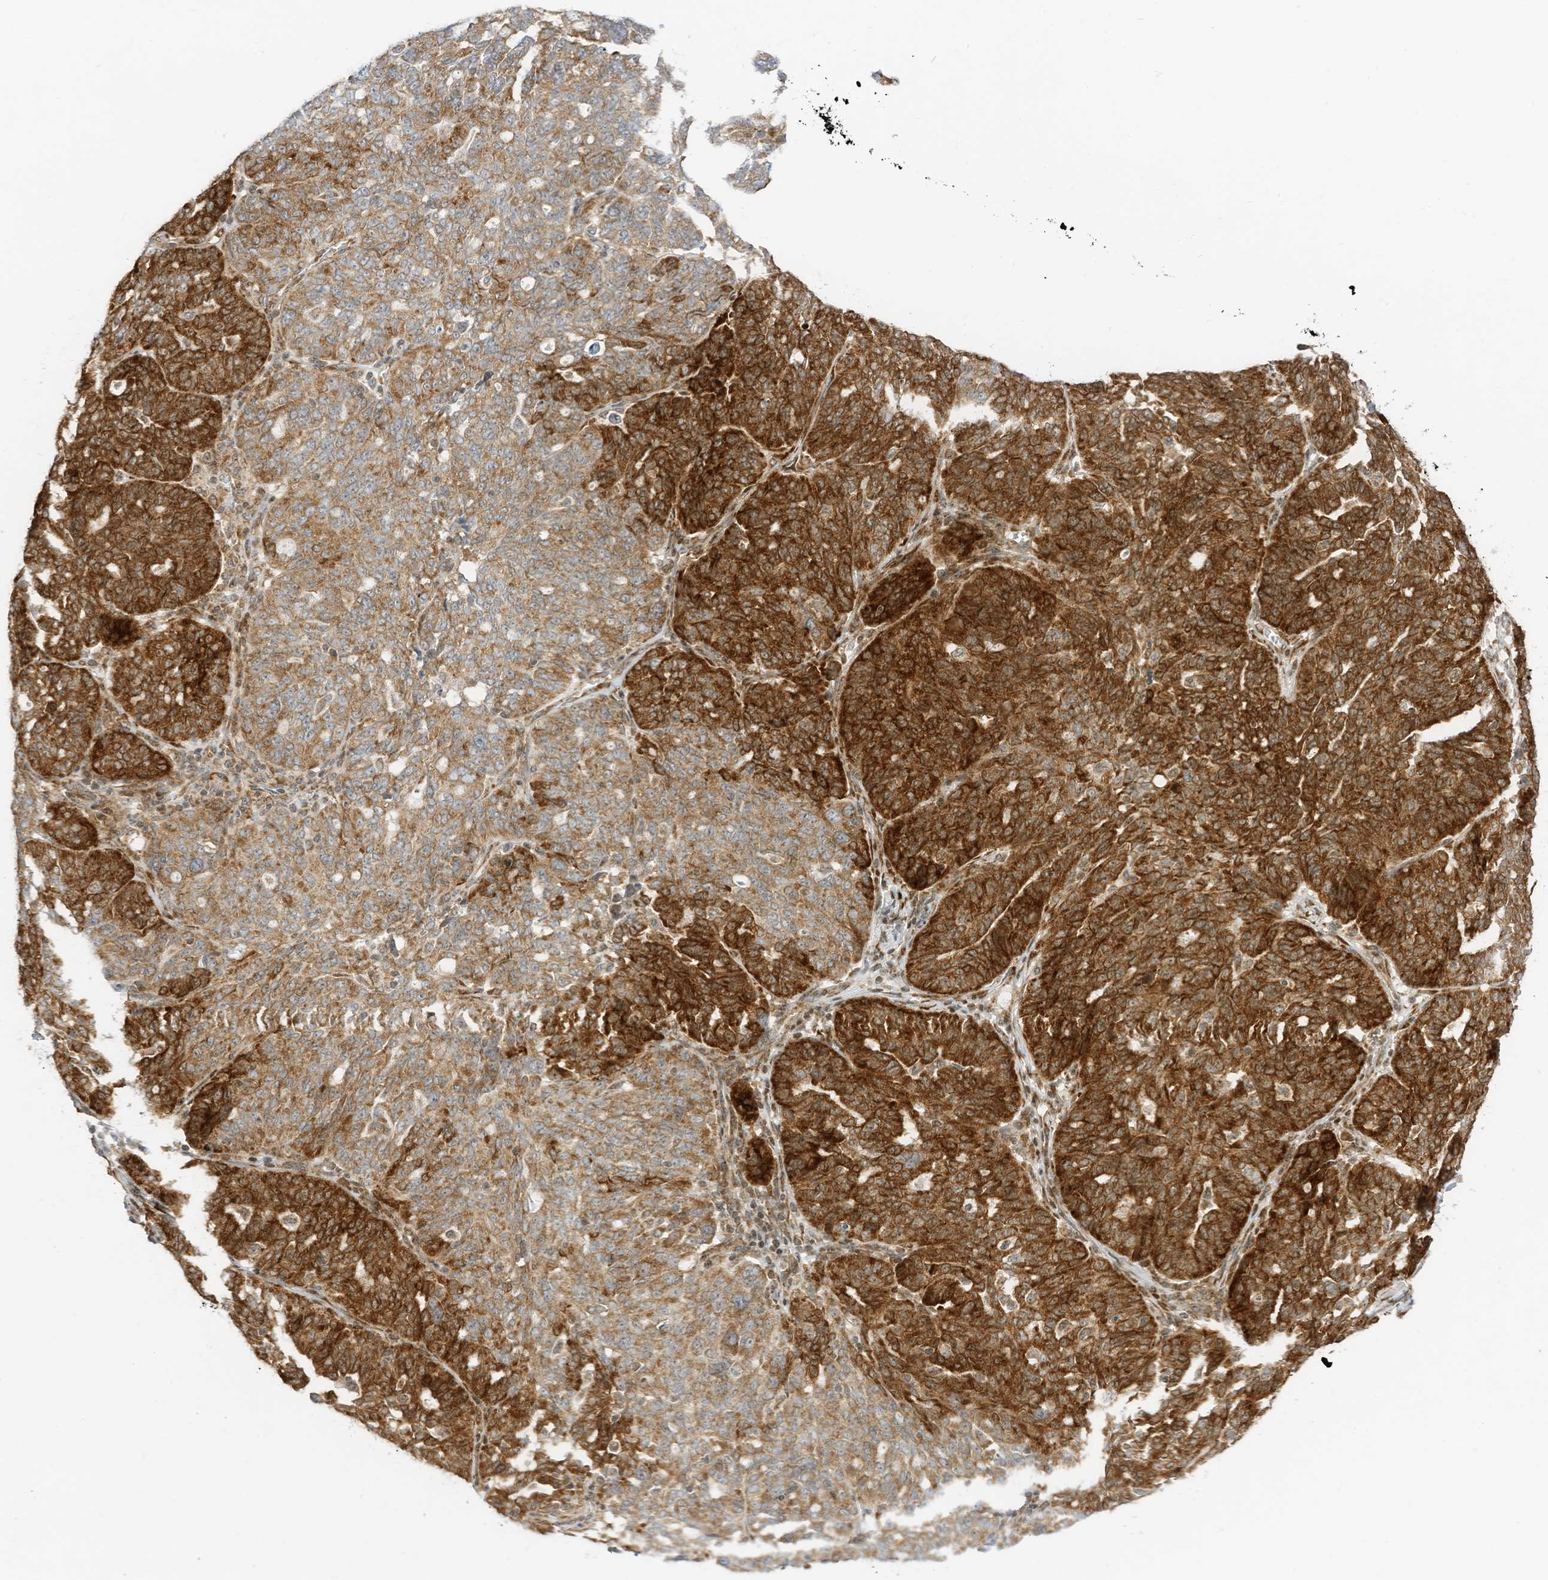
{"staining": {"intensity": "strong", "quantity": ">75%", "location": "cytoplasmic/membranous,nuclear"}, "tissue": "ovarian cancer", "cell_type": "Tumor cells", "image_type": "cancer", "snomed": [{"axis": "morphology", "description": "Cystadenocarcinoma, serous, NOS"}, {"axis": "topography", "description": "Ovary"}], "caption": "Protein analysis of ovarian serous cystadenocarcinoma tissue demonstrates strong cytoplasmic/membranous and nuclear expression in approximately >75% of tumor cells.", "gene": "EDF1", "patient": {"sex": "female", "age": 59}}